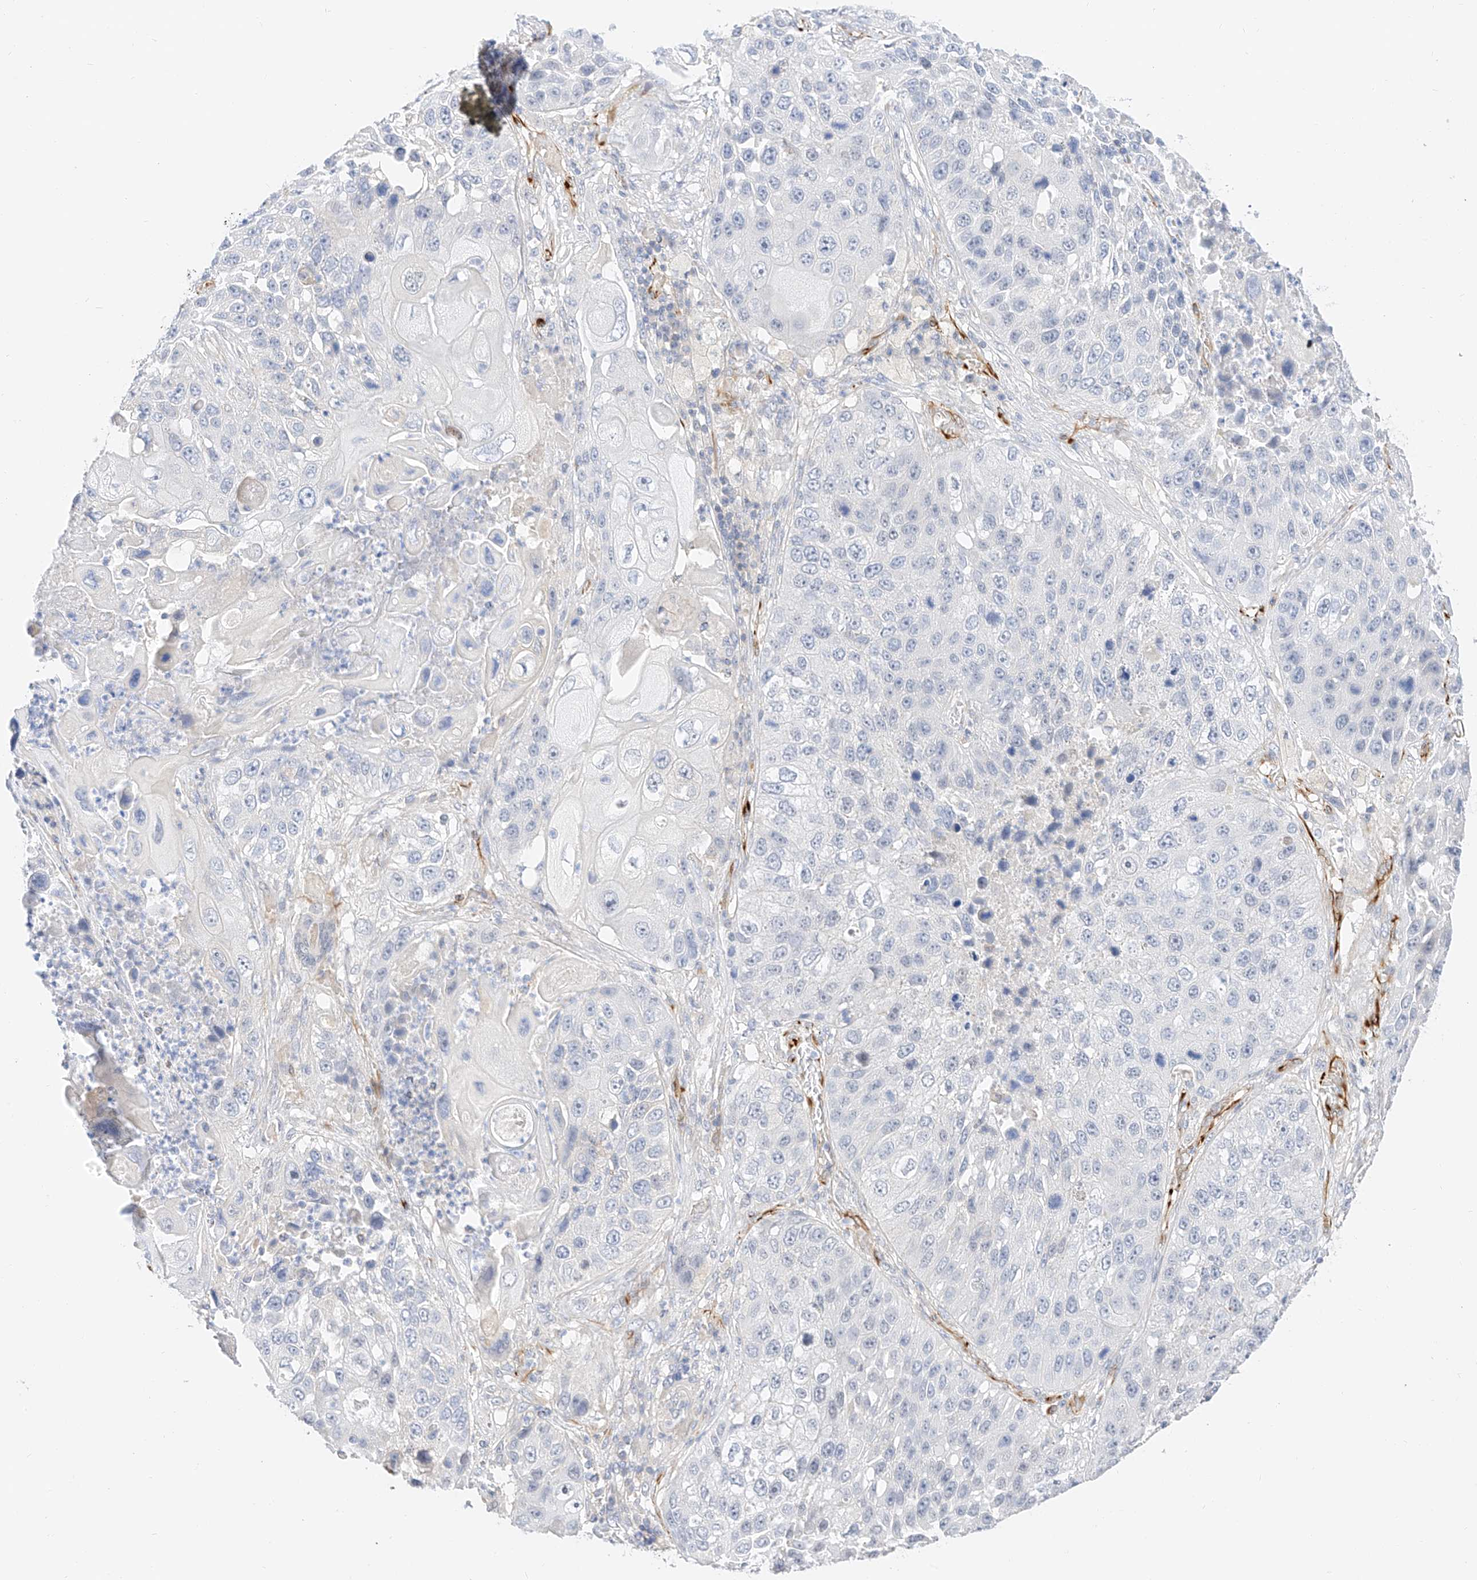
{"staining": {"intensity": "negative", "quantity": "none", "location": "none"}, "tissue": "lung cancer", "cell_type": "Tumor cells", "image_type": "cancer", "snomed": [{"axis": "morphology", "description": "Squamous cell carcinoma, NOS"}, {"axis": "topography", "description": "Lung"}], "caption": "There is no significant staining in tumor cells of lung cancer.", "gene": "CDCP2", "patient": {"sex": "male", "age": 61}}